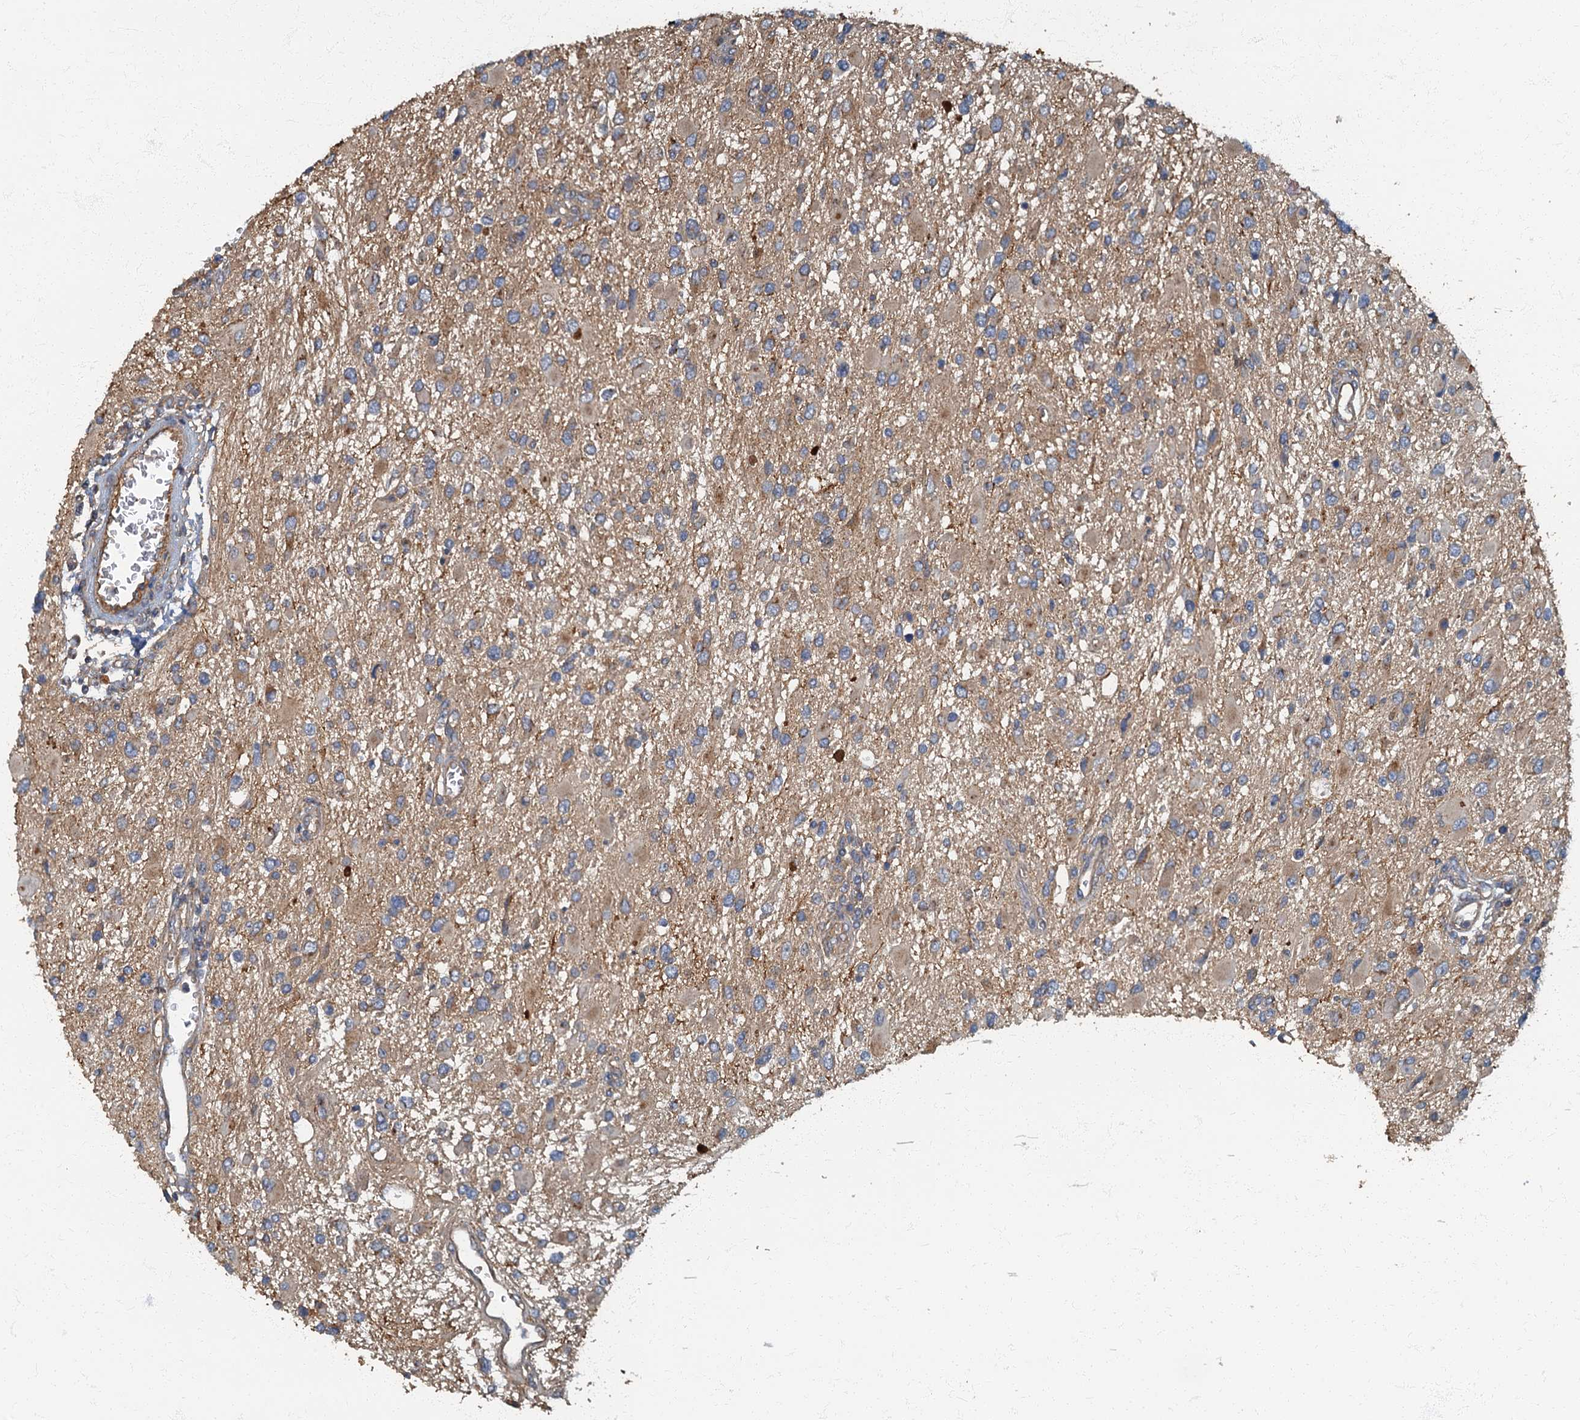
{"staining": {"intensity": "weak", "quantity": "<25%", "location": "cytoplasmic/membranous"}, "tissue": "glioma", "cell_type": "Tumor cells", "image_type": "cancer", "snomed": [{"axis": "morphology", "description": "Glioma, malignant, High grade"}, {"axis": "topography", "description": "Brain"}], "caption": "A high-resolution photomicrograph shows immunohistochemistry (IHC) staining of glioma, which displays no significant staining in tumor cells. (Brightfield microscopy of DAB (3,3'-diaminobenzidine) immunohistochemistry (IHC) at high magnification).", "gene": "ARL11", "patient": {"sex": "male", "age": 53}}